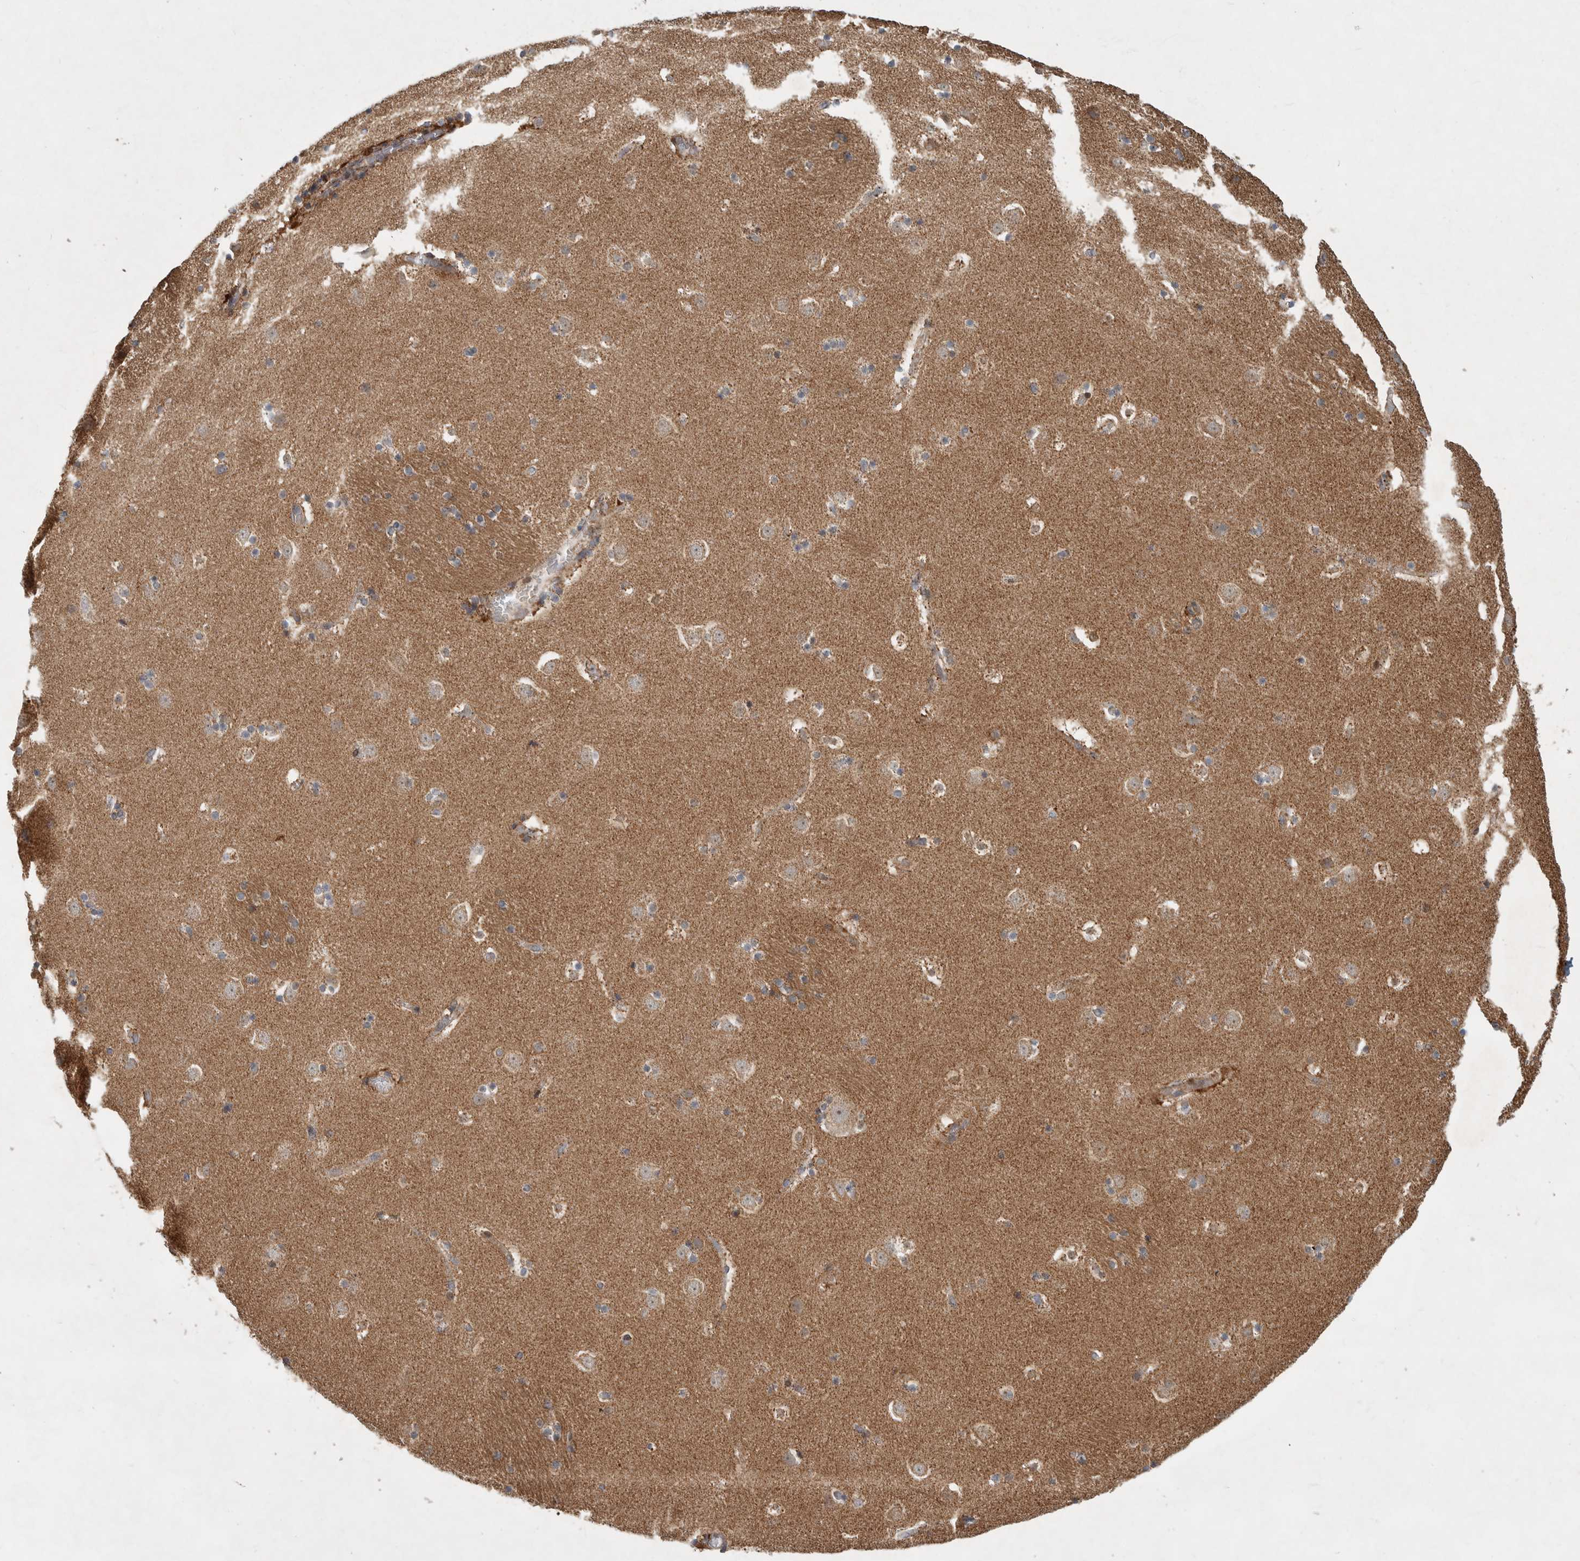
{"staining": {"intensity": "moderate", "quantity": "<25%", "location": "cytoplasmic/membranous"}, "tissue": "caudate", "cell_type": "Glial cells", "image_type": "normal", "snomed": [{"axis": "morphology", "description": "Normal tissue, NOS"}, {"axis": "topography", "description": "Lateral ventricle wall"}], "caption": "Moderate cytoplasmic/membranous expression for a protein is seen in about <25% of glial cells of benign caudate using immunohistochemistry (IHC).", "gene": "INSRR", "patient": {"sex": "male", "age": 45}}